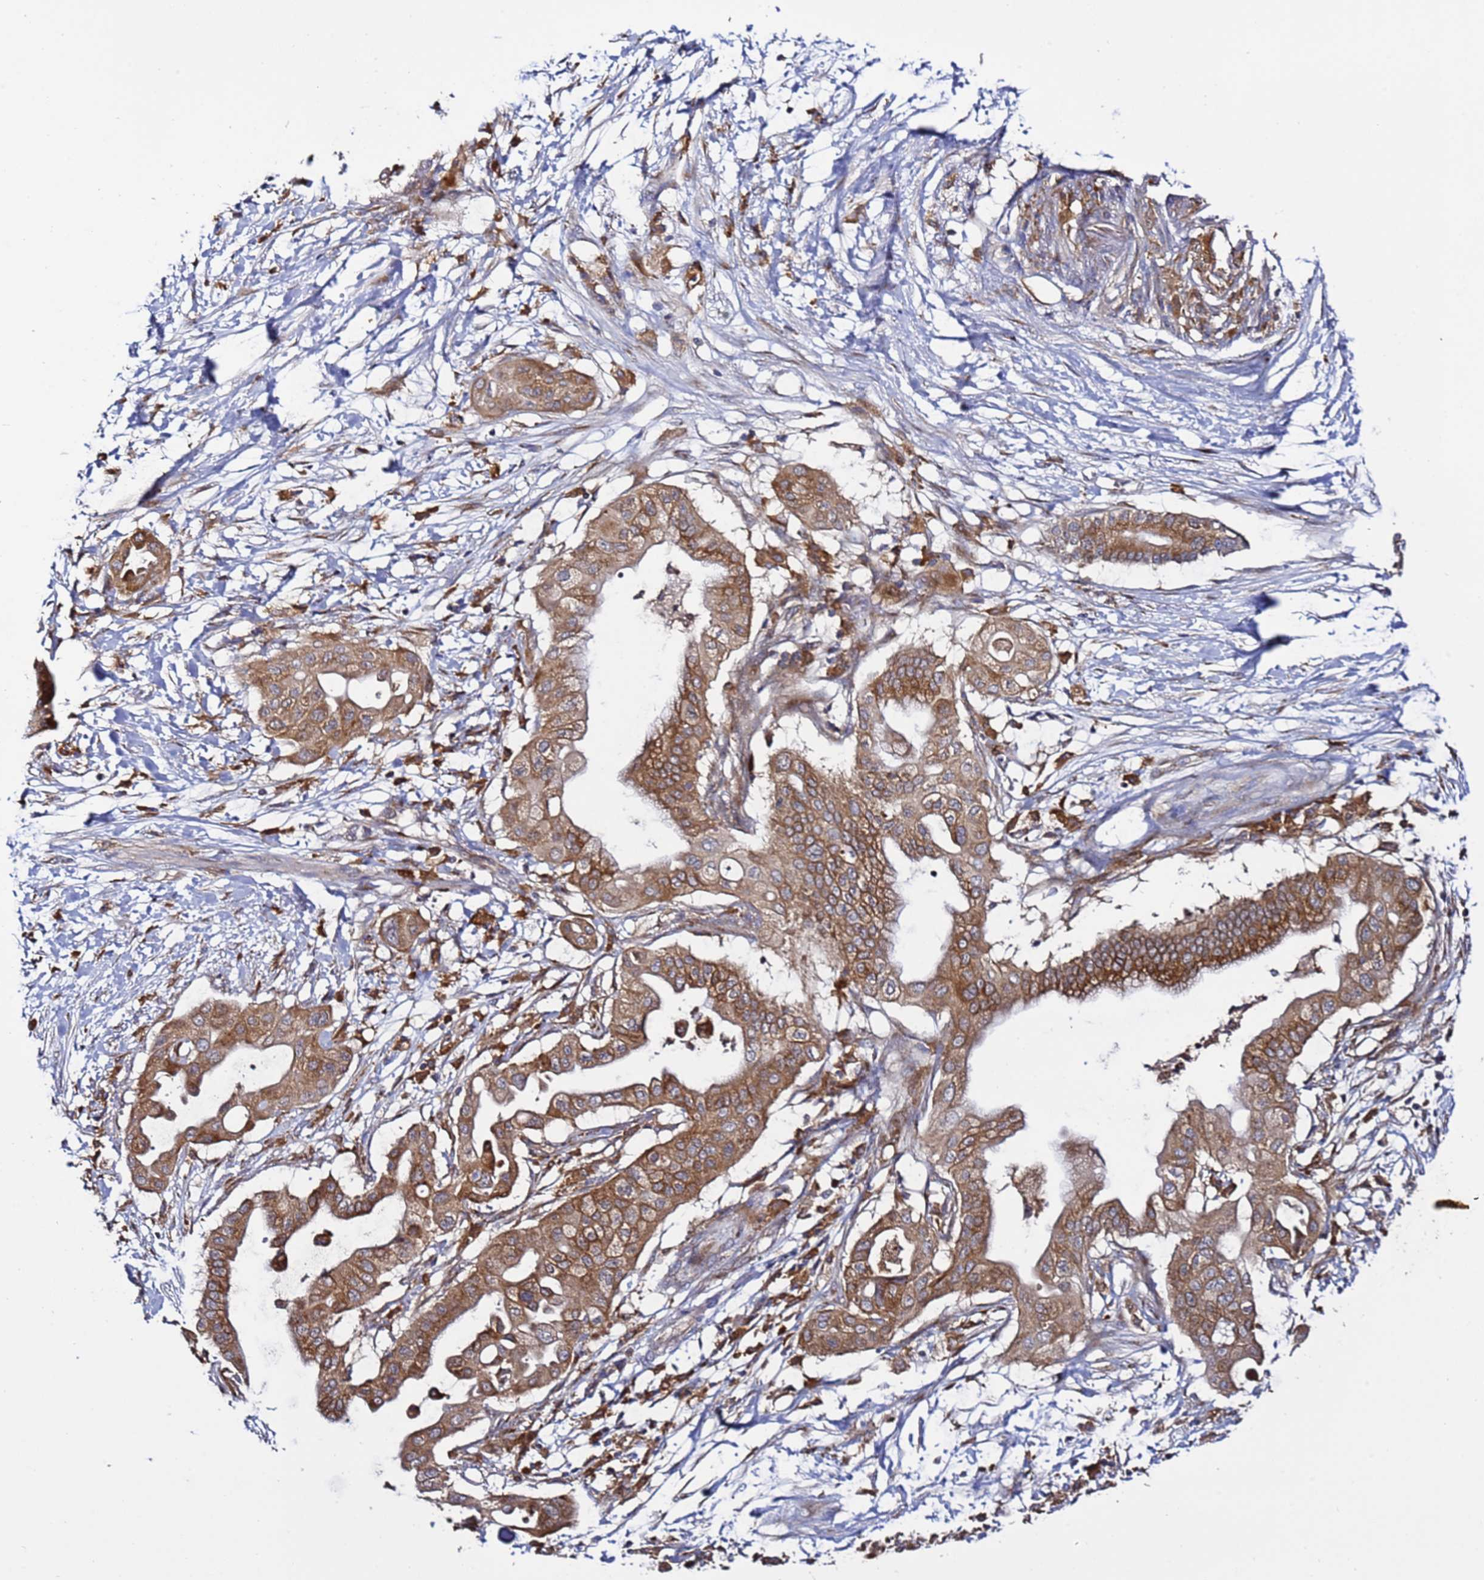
{"staining": {"intensity": "moderate", "quantity": ">75%", "location": "cytoplasmic/membranous"}, "tissue": "pancreatic cancer", "cell_type": "Tumor cells", "image_type": "cancer", "snomed": [{"axis": "morphology", "description": "Adenocarcinoma, NOS"}, {"axis": "topography", "description": "Pancreas"}], "caption": "This histopathology image demonstrates immunohistochemistry staining of adenocarcinoma (pancreatic), with medium moderate cytoplasmic/membranous positivity in about >75% of tumor cells.", "gene": "TMEM176B", "patient": {"sex": "male", "age": 68}}